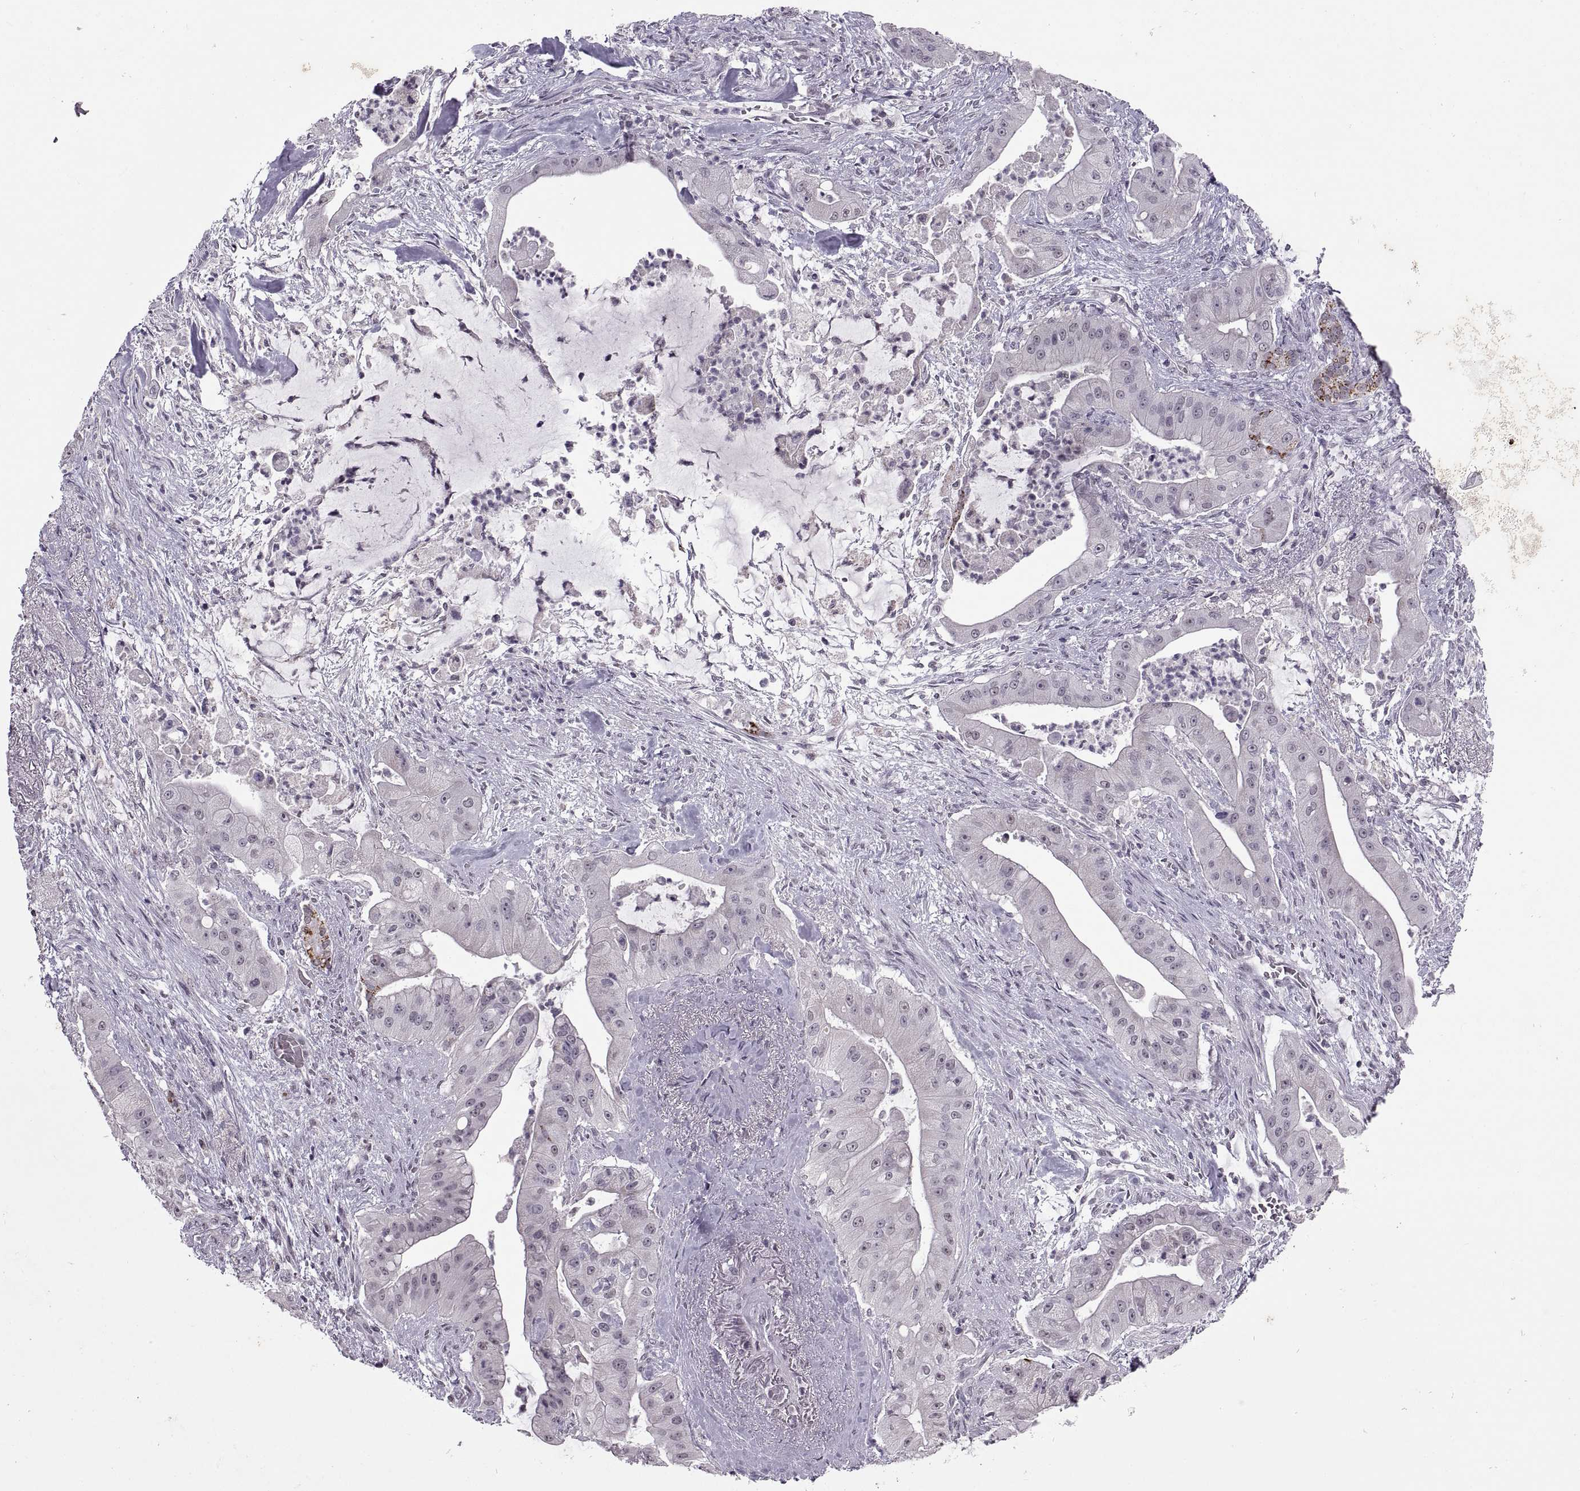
{"staining": {"intensity": "moderate", "quantity": "<25%", "location": "cytoplasmic/membranous"}, "tissue": "pancreatic cancer", "cell_type": "Tumor cells", "image_type": "cancer", "snomed": [{"axis": "morphology", "description": "Normal tissue, NOS"}, {"axis": "morphology", "description": "Inflammation, NOS"}, {"axis": "morphology", "description": "Adenocarcinoma, NOS"}, {"axis": "topography", "description": "Pancreas"}], "caption": "IHC histopathology image of adenocarcinoma (pancreatic) stained for a protein (brown), which reveals low levels of moderate cytoplasmic/membranous staining in approximately <25% of tumor cells.", "gene": "OTP", "patient": {"sex": "male", "age": 57}}